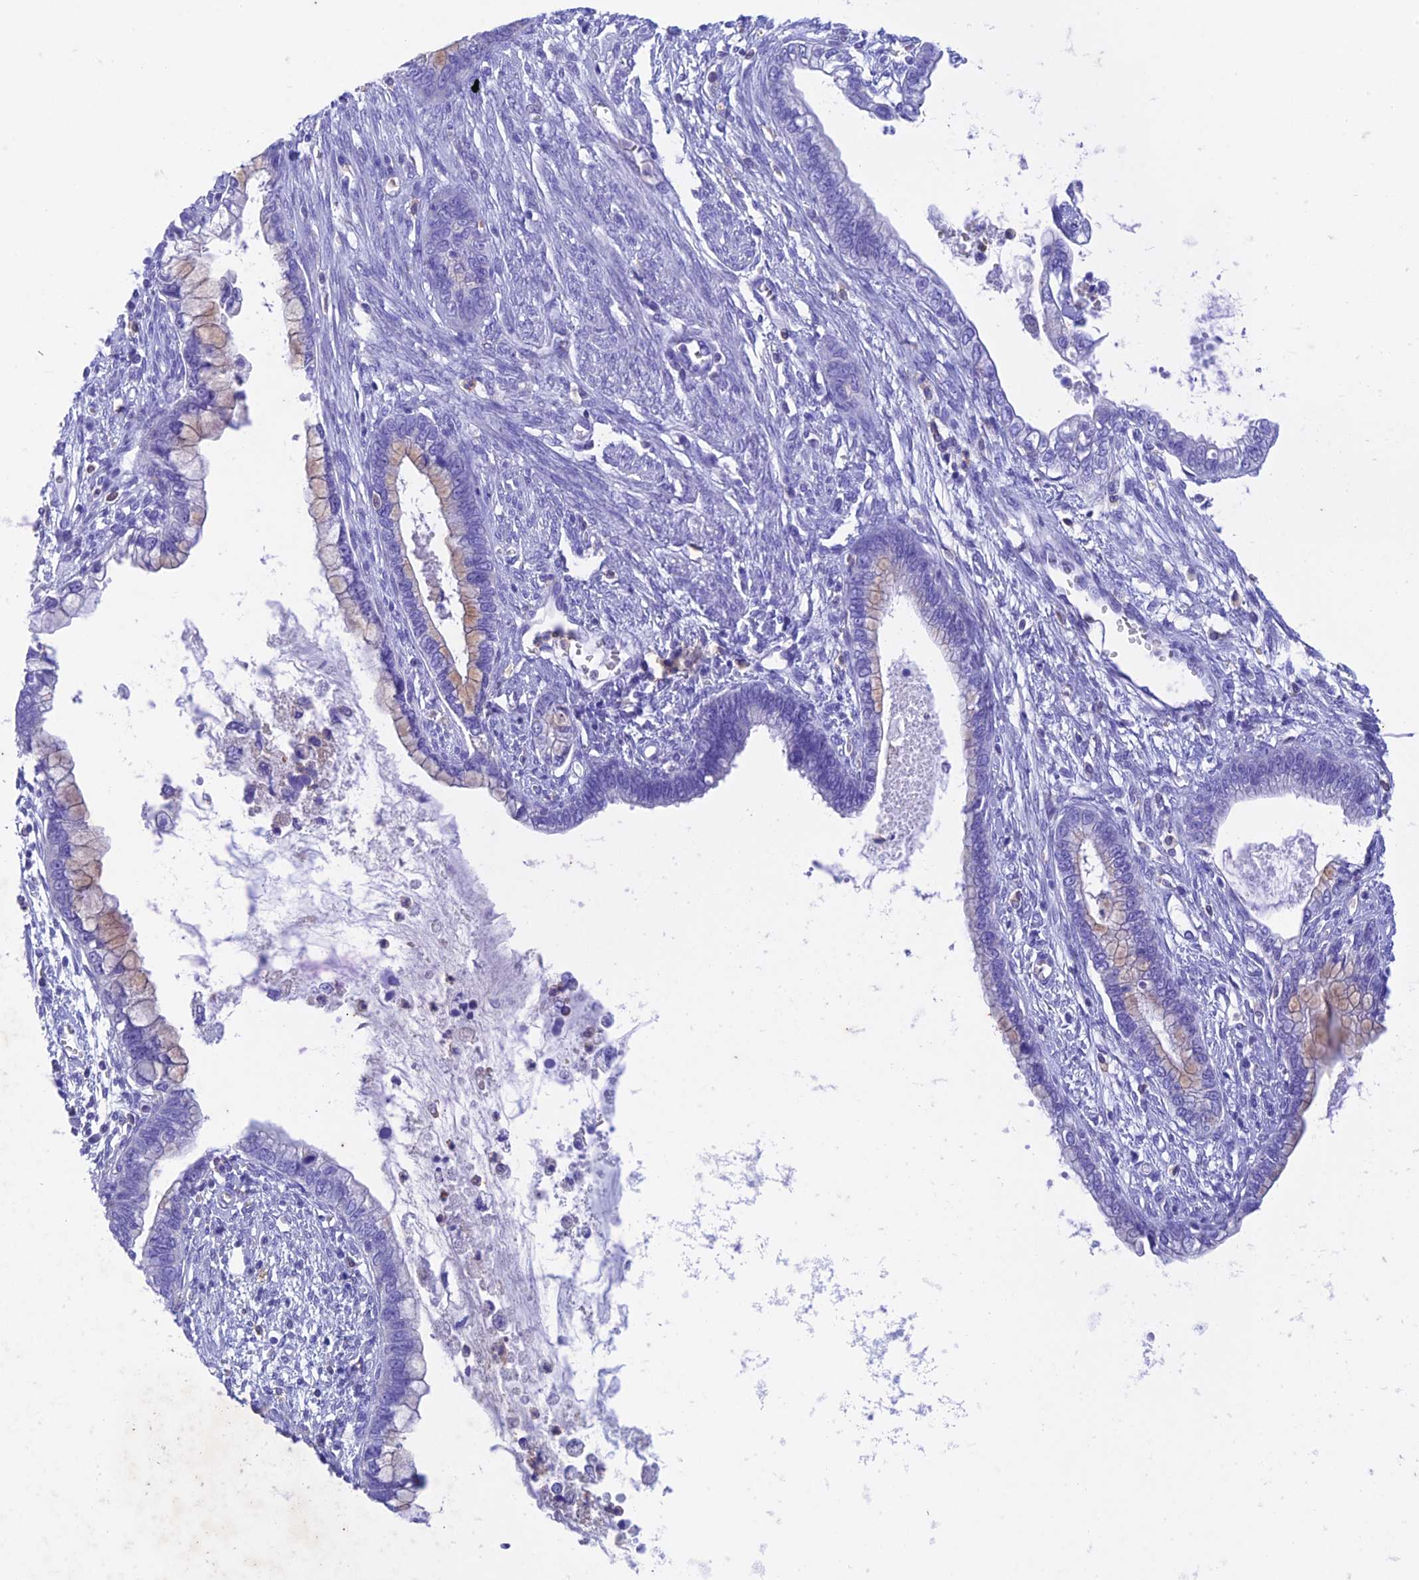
{"staining": {"intensity": "weak", "quantity": "<25%", "location": "cytoplasmic/membranous"}, "tissue": "cervical cancer", "cell_type": "Tumor cells", "image_type": "cancer", "snomed": [{"axis": "morphology", "description": "Adenocarcinoma, NOS"}, {"axis": "topography", "description": "Cervix"}], "caption": "Immunohistochemistry (IHC) histopathology image of cervical cancer stained for a protein (brown), which demonstrates no positivity in tumor cells.", "gene": "FGF7", "patient": {"sex": "female", "age": 44}}